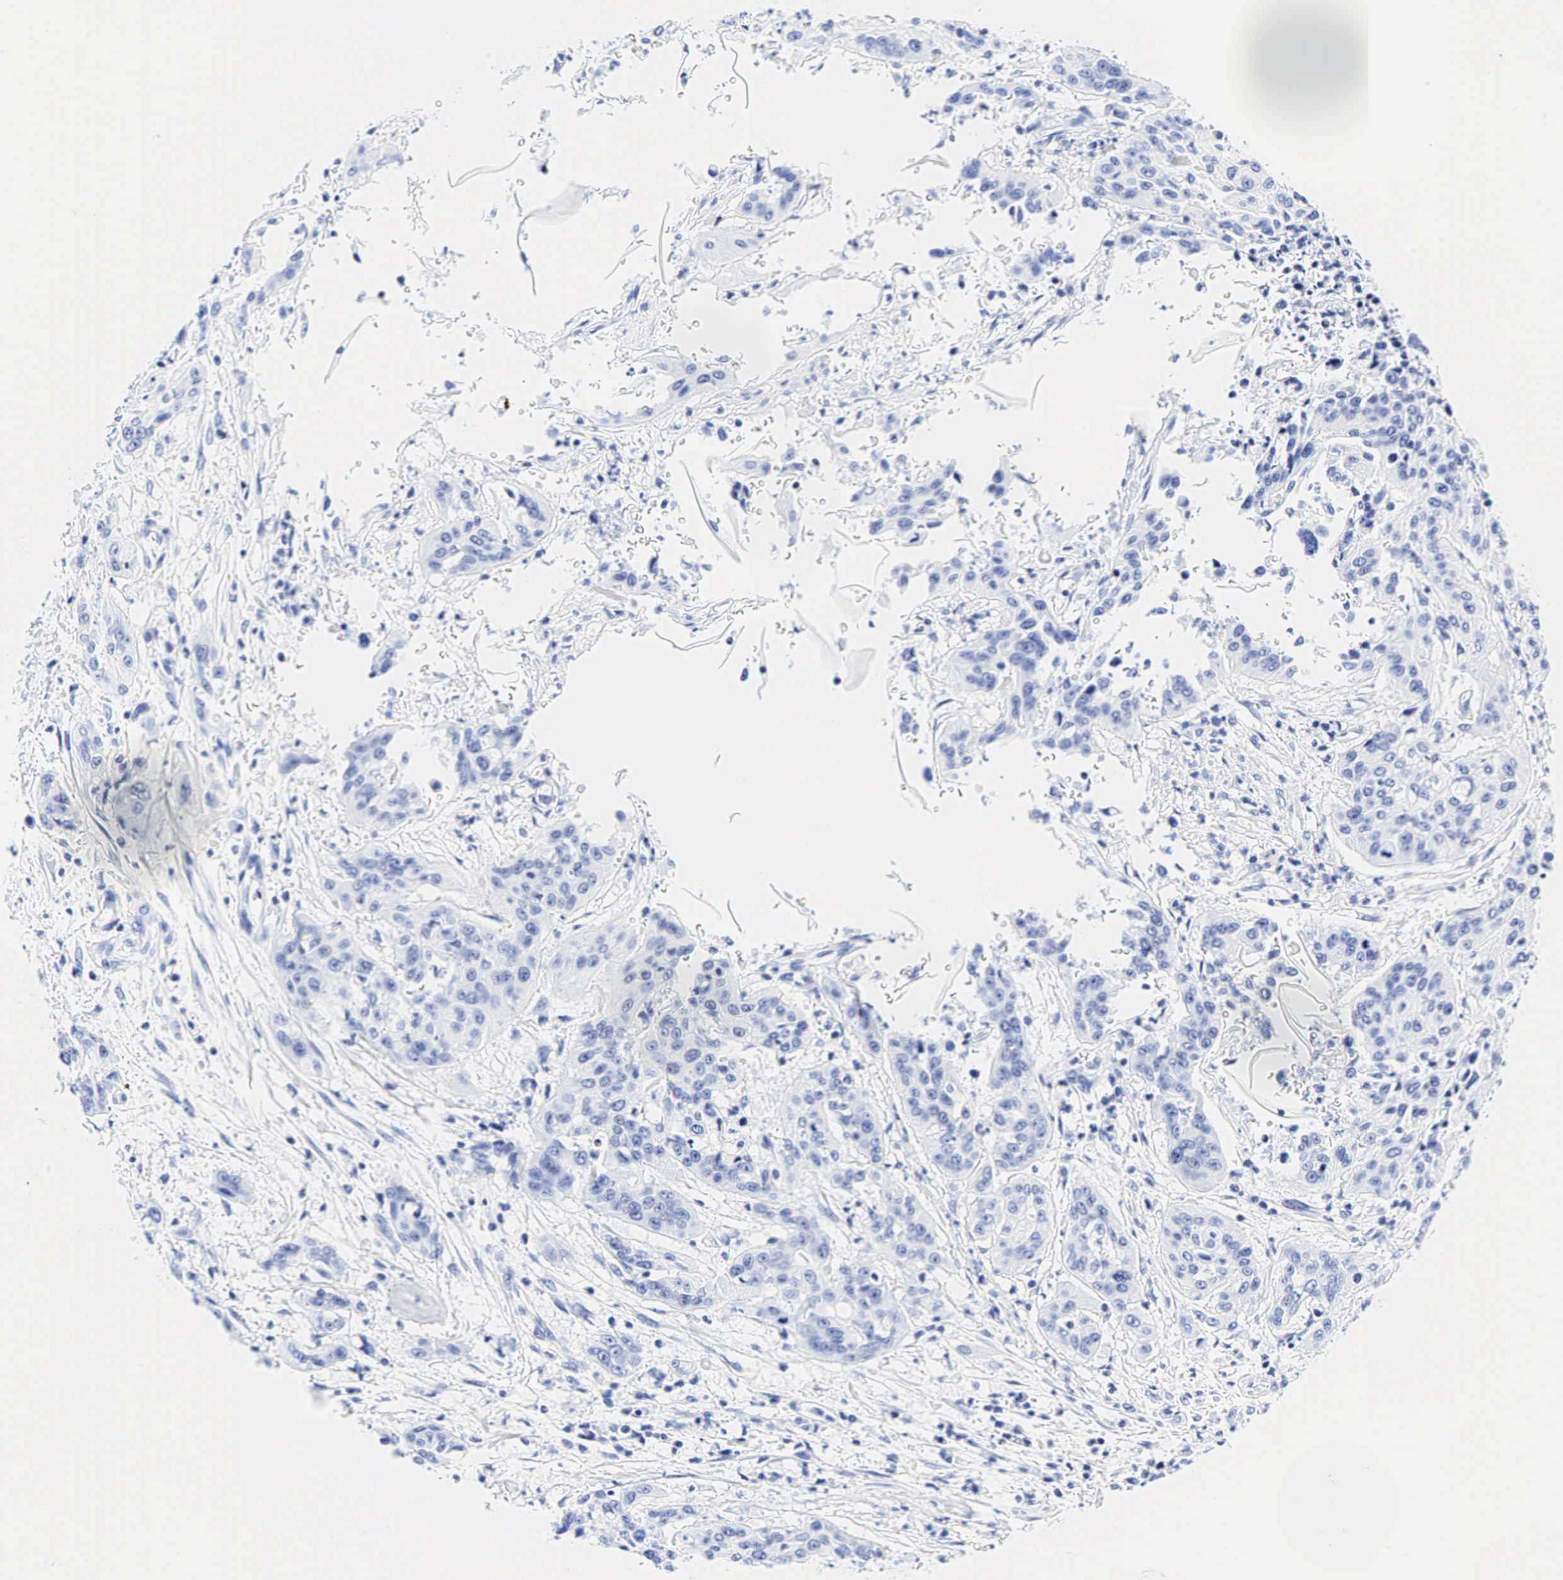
{"staining": {"intensity": "negative", "quantity": "none", "location": "none"}, "tissue": "cervical cancer", "cell_type": "Tumor cells", "image_type": "cancer", "snomed": [{"axis": "morphology", "description": "Squamous cell carcinoma, NOS"}, {"axis": "topography", "description": "Cervix"}], "caption": "This is an IHC image of human cervical squamous cell carcinoma. There is no positivity in tumor cells.", "gene": "CHGA", "patient": {"sex": "female", "age": 41}}